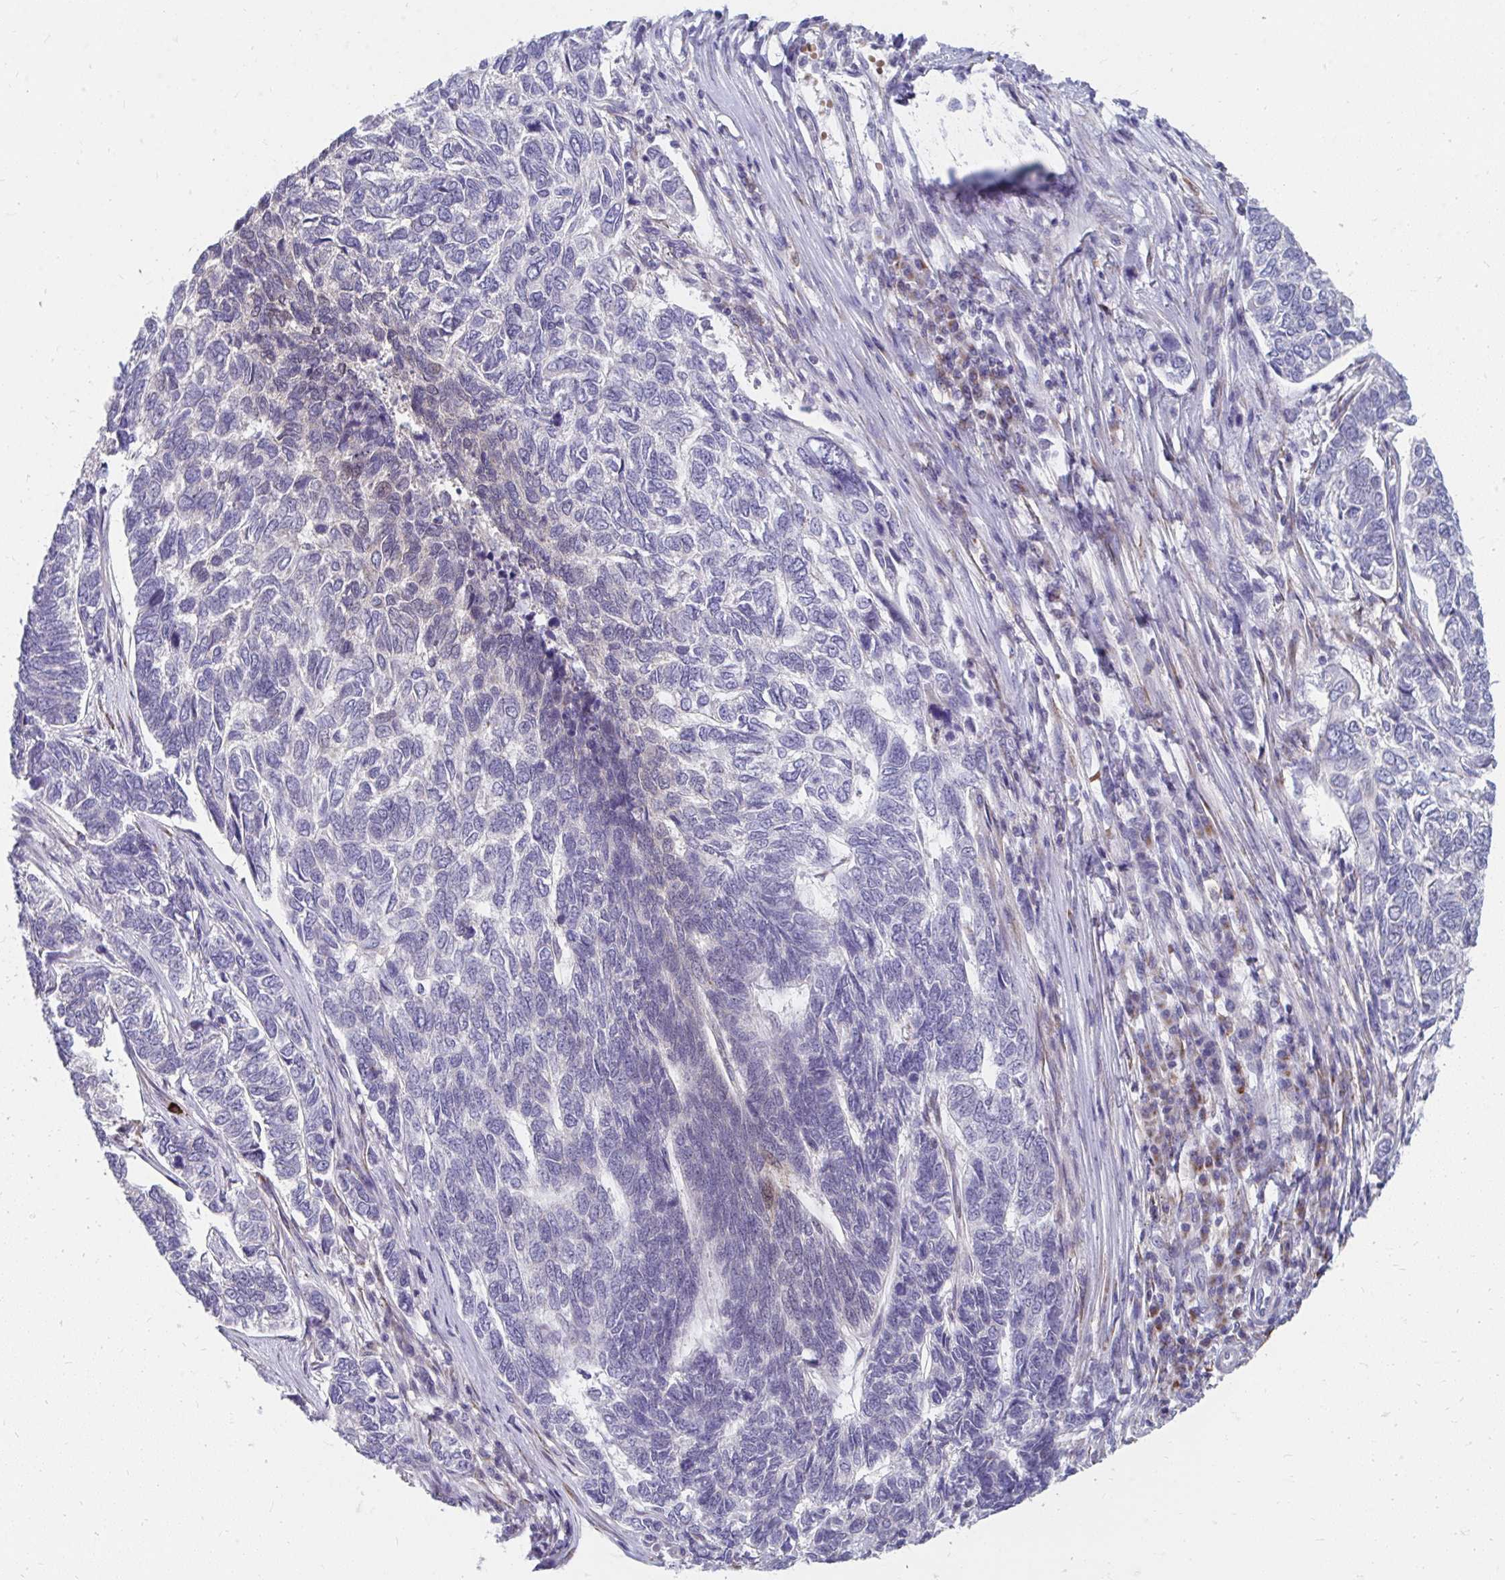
{"staining": {"intensity": "negative", "quantity": "none", "location": "none"}, "tissue": "skin cancer", "cell_type": "Tumor cells", "image_type": "cancer", "snomed": [{"axis": "morphology", "description": "Basal cell carcinoma"}, {"axis": "topography", "description": "Skin"}], "caption": "DAB immunohistochemical staining of human skin cancer shows no significant expression in tumor cells. Brightfield microscopy of IHC stained with DAB (3,3'-diaminobenzidine) (brown) and hematoxylin (blue), captured at high magnification.", "gene": "PABIR3", "patient": {"sex": "female", "age": 65}}